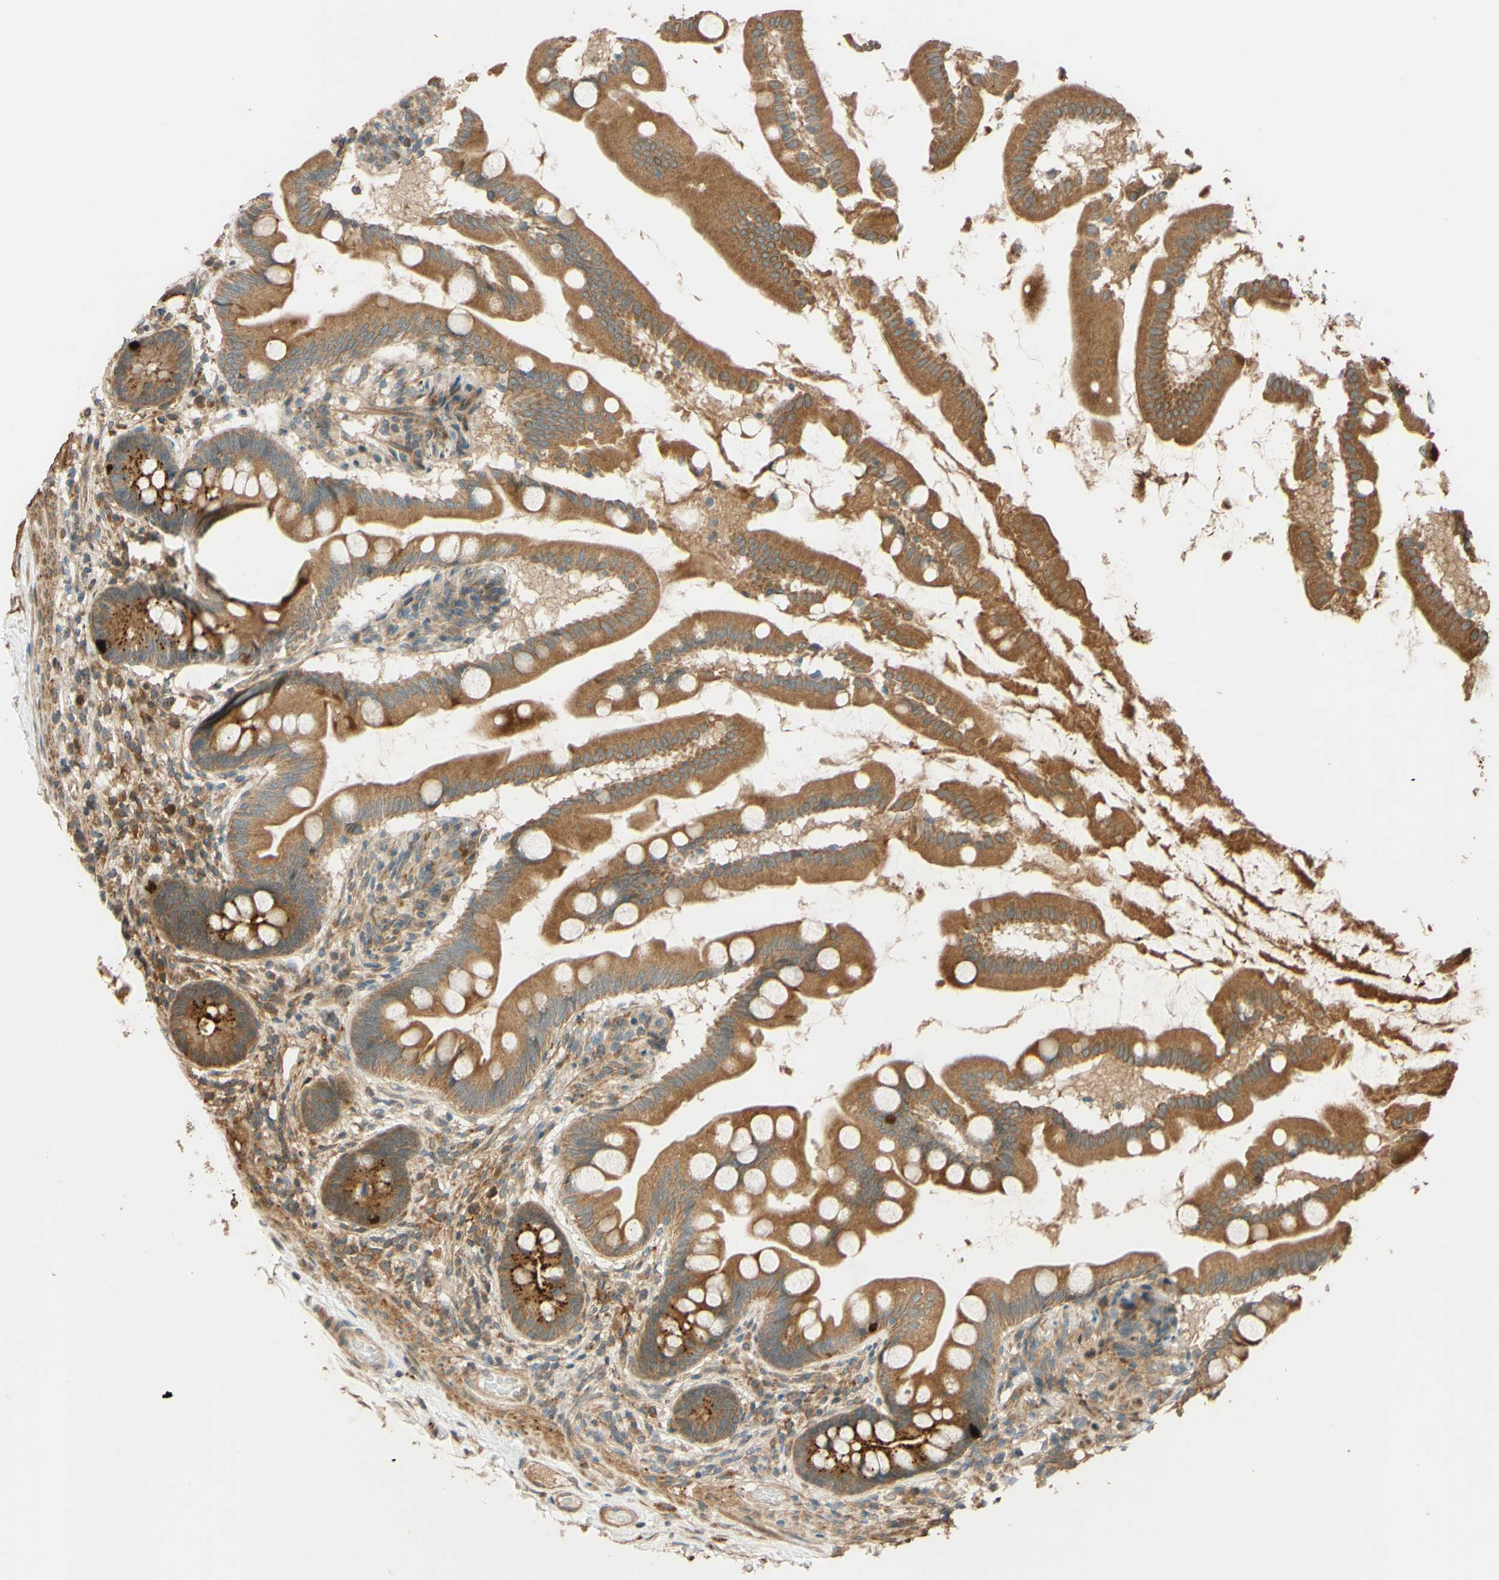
{"staining": {"intensity": "moderate", "quantity": ">75%", "location": "cytoplasmic/membranous"}, "tissue": "small intestine", "cell_type": "Glandular cells", "image_type": "normal", "snomed": [{"axis": "morphology", "description": "Normal tissue, NOS"}, {"axis": "topography", "description": "Small intestine"}], "caption": "Small intestine stained with DAB IHC demonstrates medium levels of moderate cytoplasmic/membranous staining in approximately >75% of glandular cells.", "gene": "RNF19A", "patient": {"sex": "female", "age": 56}}